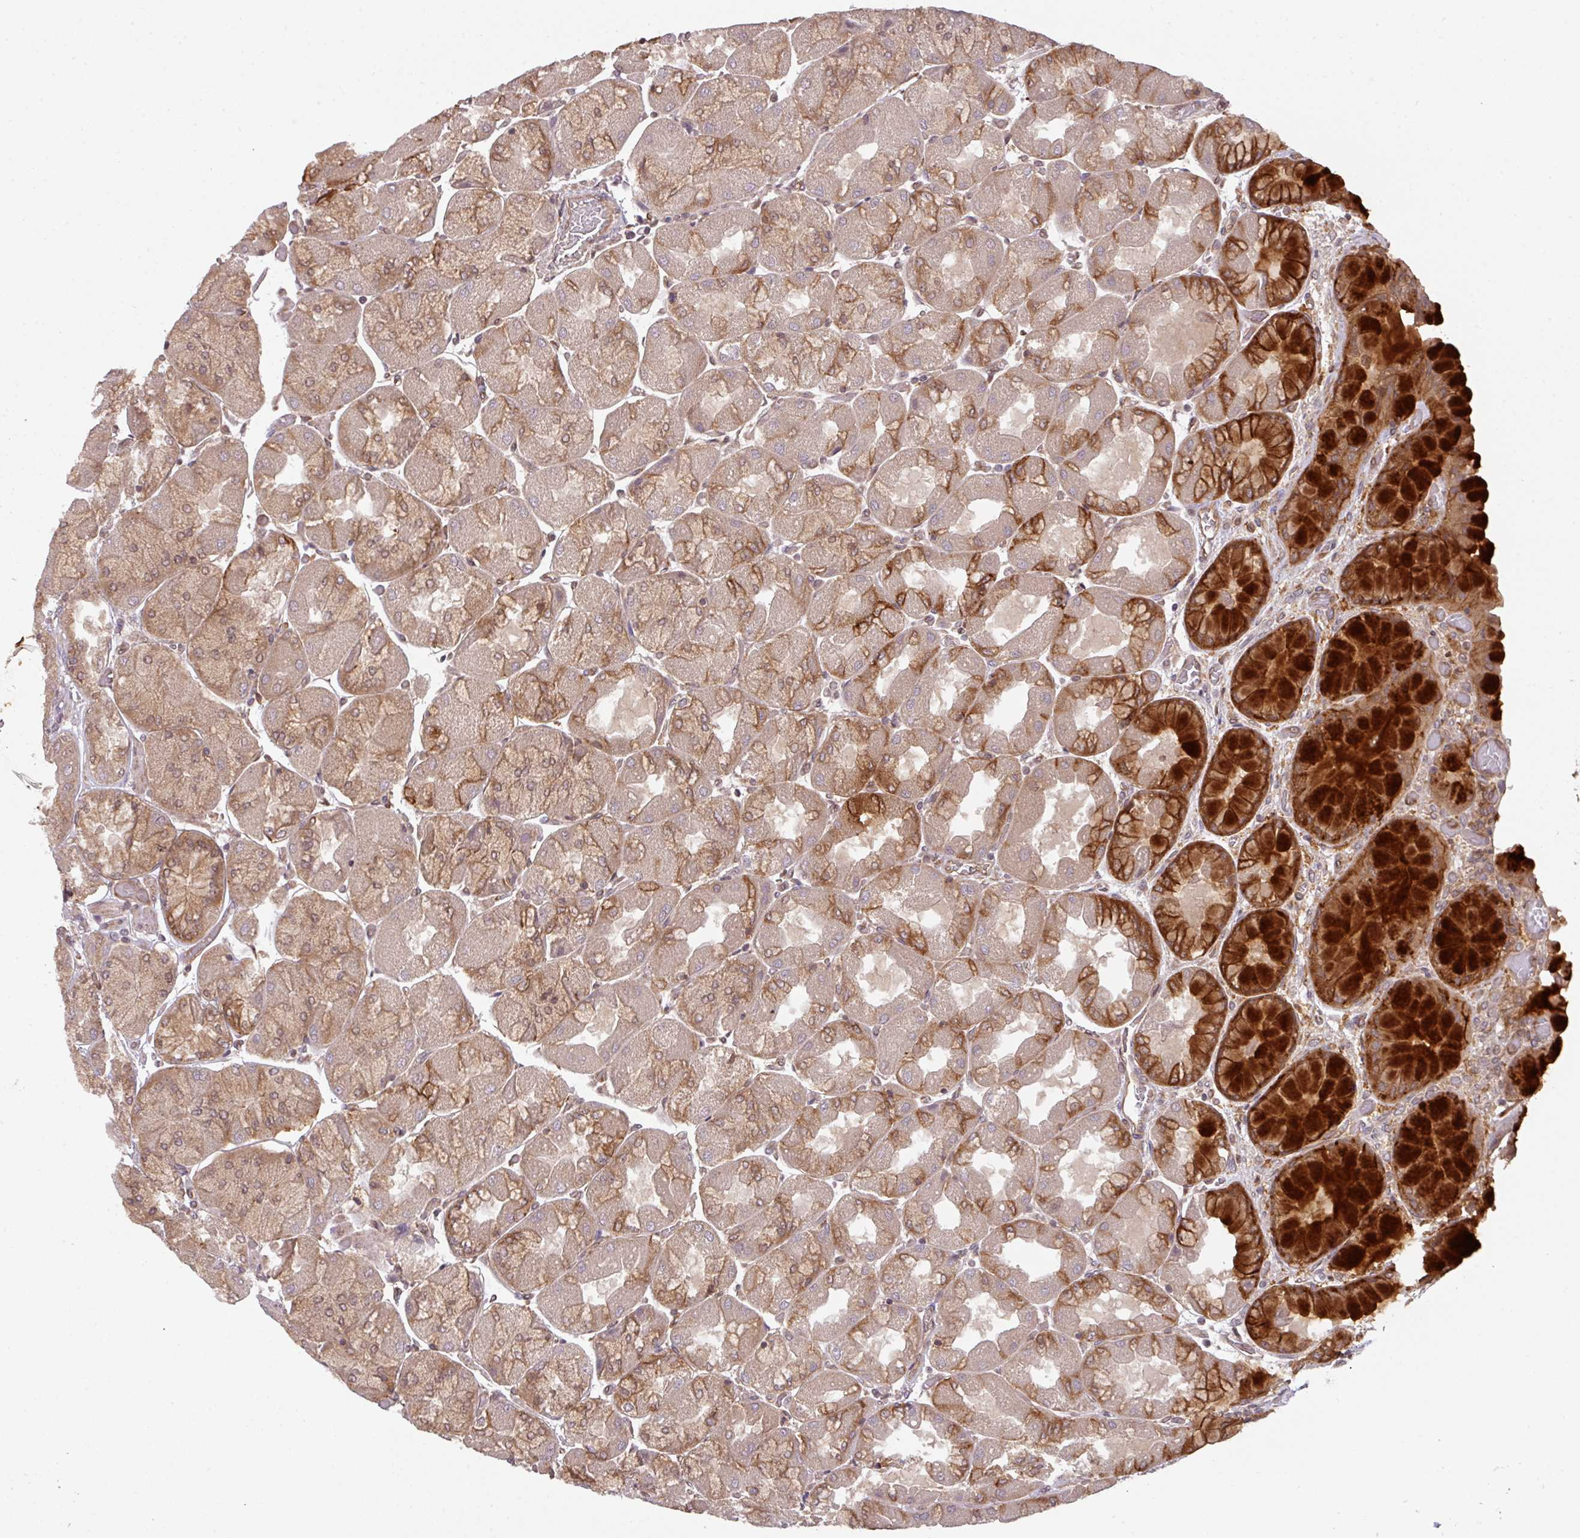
{"staining": {"intensity": "strong", "quantity": "25%-75%", "location": "cytoplasmic/membranous"}, "tissue": "stomach", "cell_type": "Glandular cells", "image_type": "normal", "snomed": [{"axis": "morphology", "description": "Normal tissue, NOS"}, {"axis": "topography", "description": "Stomach"}], "caption": "Protein expression analysis of unremarkable human stomach reveals strong cytoplasmic/membranous expression in approximately 25%-75% of glandular cells. Using DAB (brown) and hematoxylin (blue) stains, captured at high magnification using brightfield microscopy.", "gene": "CYFIP2", "patient": {"sex": "female", "age": 61}}